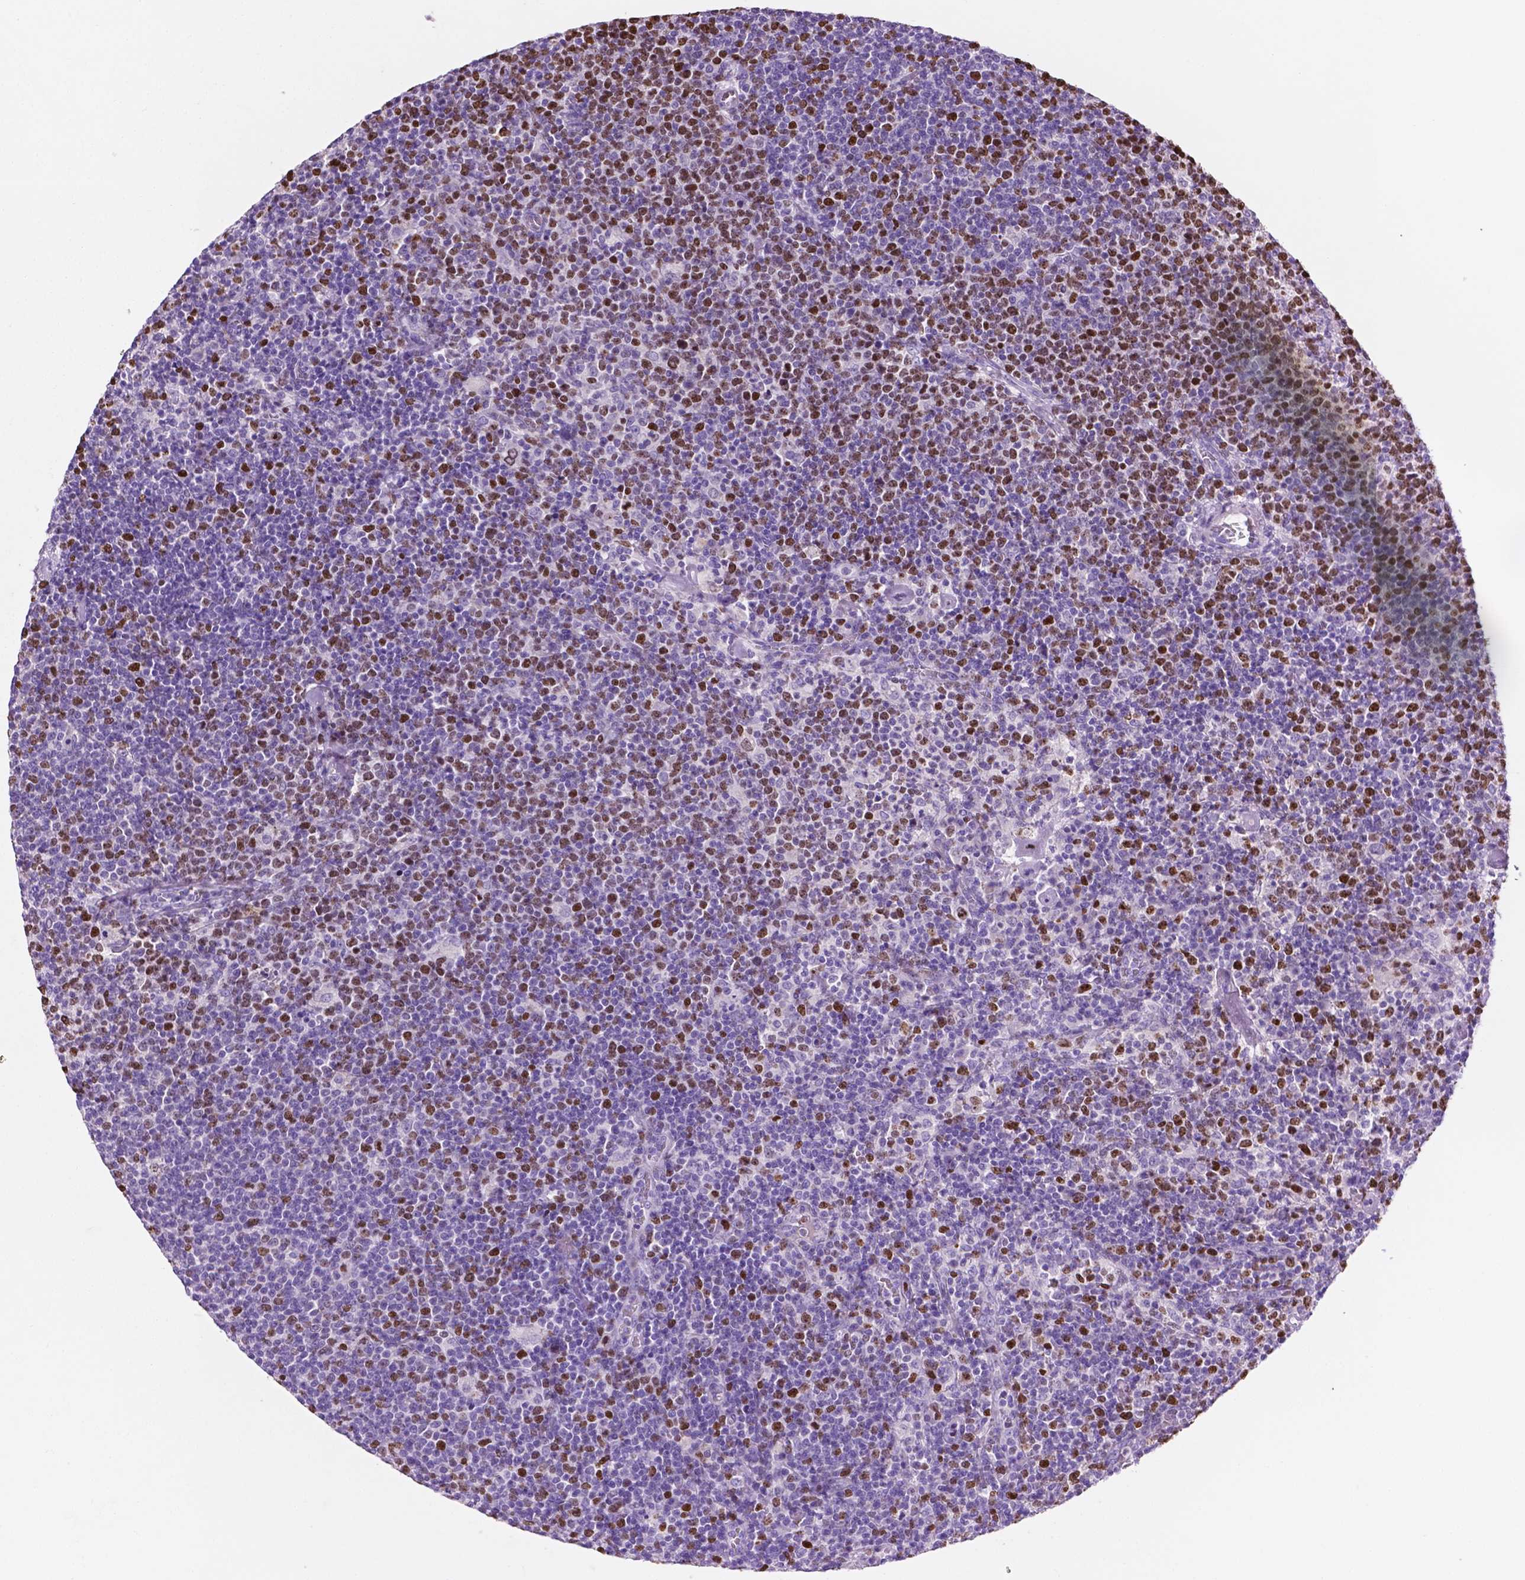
{"staining": {"intensity": "moderate", "quantity": "25%-75%", "location": "nuclear"}, "tissue": "lymphoma", "cell_type": "Tumor cells", "image_type": "cancer", "snomed": [{"axis": "morphology", "description": "Malignant lymphoma, non-Hodgkin's type, High grade"}, {"axis": "topography", "description": "Lymph node"}], "caption": "IHC histopathology image of neoplastic tissue: human high-grade malignant lymphoma, non-Hodgkin's type stained using immunohistochemistry exhibits medium levels of moderate protein expression localized specifically in the nuclear of tumor cells, appearing as a nuclear brown color.", "gene": "SIAH2", "patient": {"sex": "male", "age": 61}}